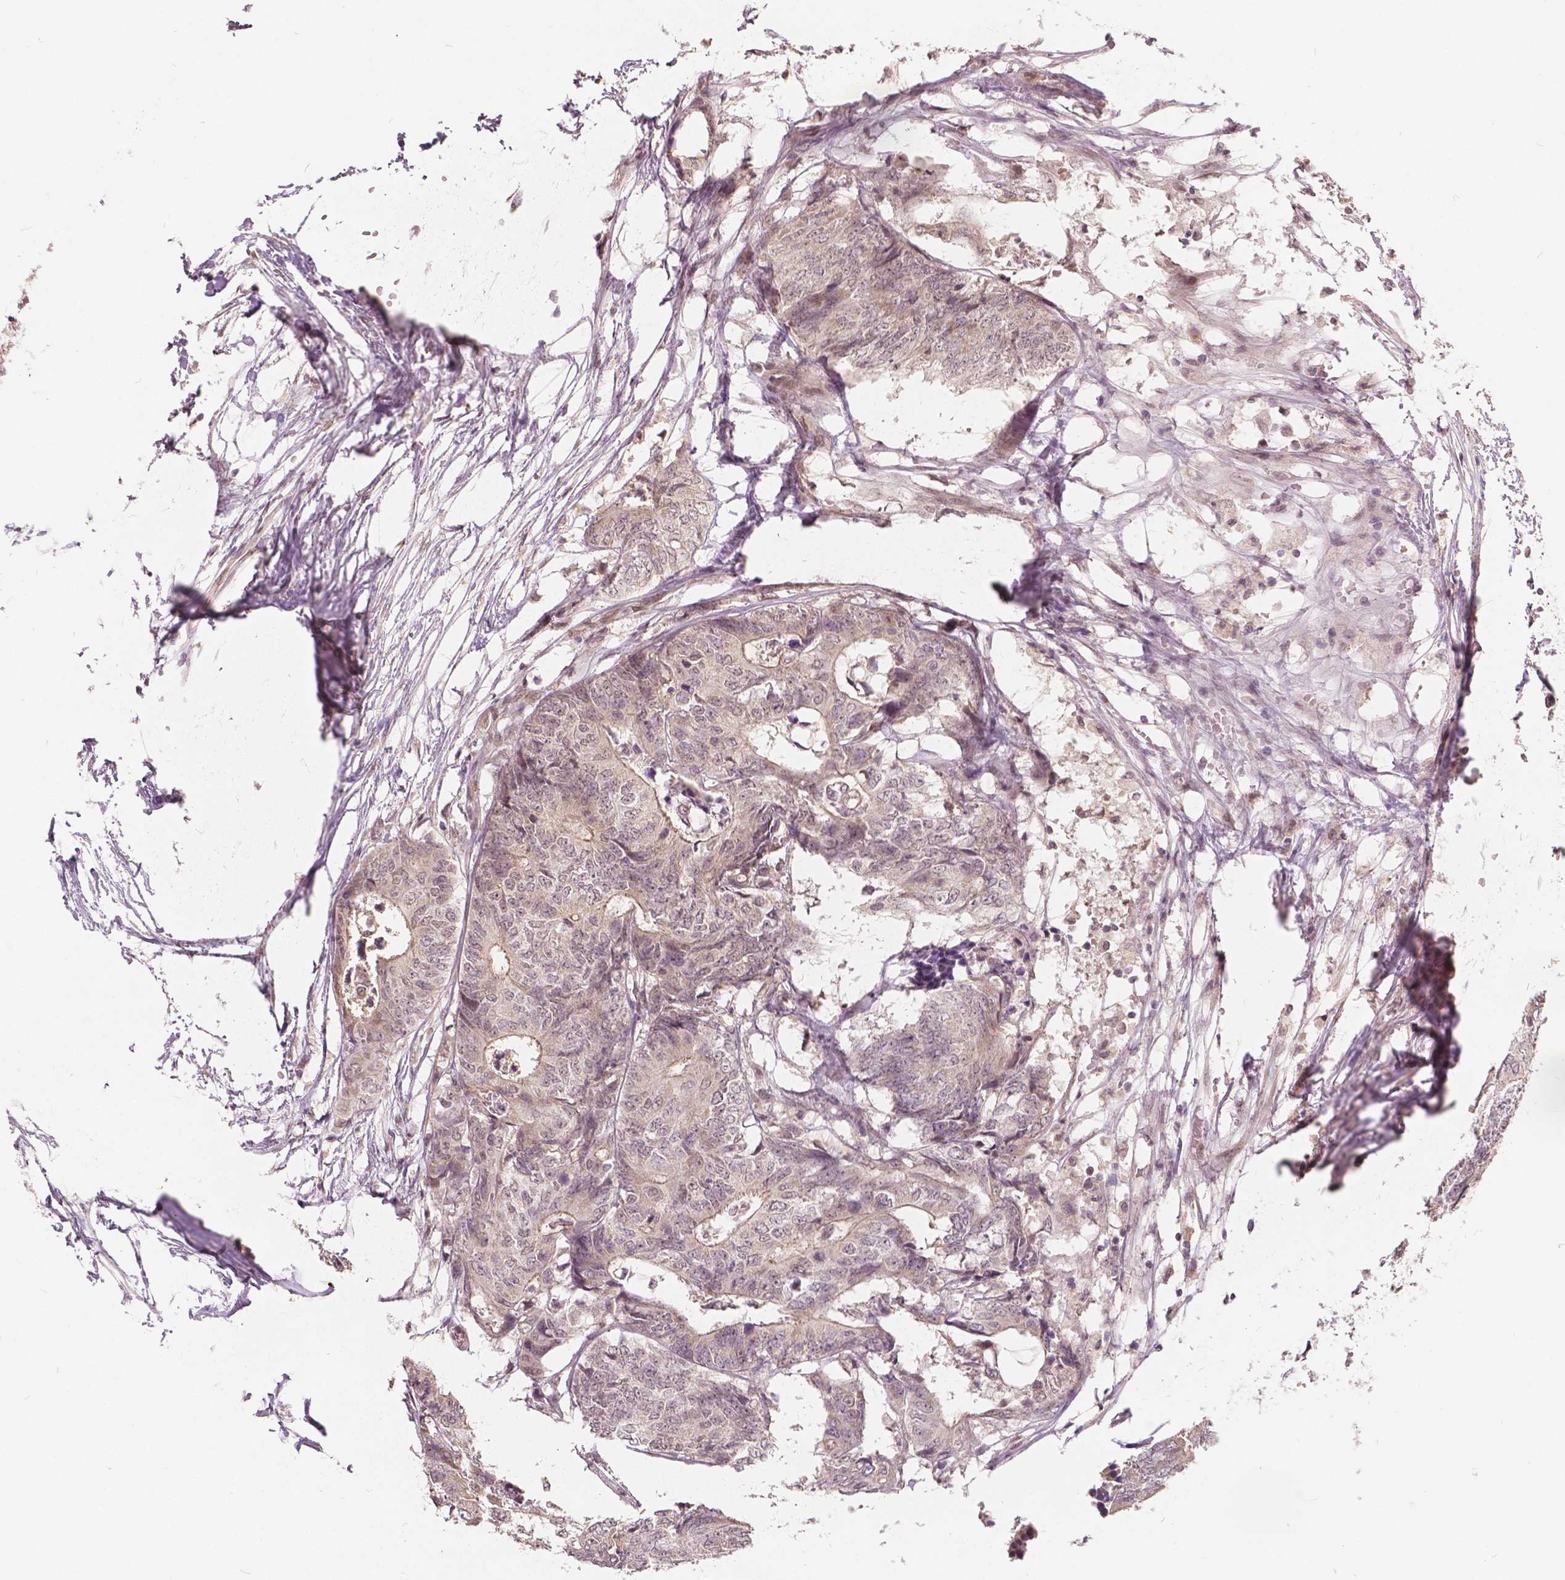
{"staining": {"intensity": "negative", "quantity": "none", "location": "none"}, "tissue": "colorectal cancer", "cell_type": "Tumor cells", "image_type": "cancer", "snomed": [{"axis": "morphology", "description": "Adenocarcinoma, NOS"}, {"axis": "topography", "description": "Colon"}], "caption": "IHC histopathology image of human adenocarcinoma (colorectal) stained for a protein (brown), which reveals no expression in tumor cells.", "gene": "HMBOX1", "patient": {"sex": "female", "age": 48}}